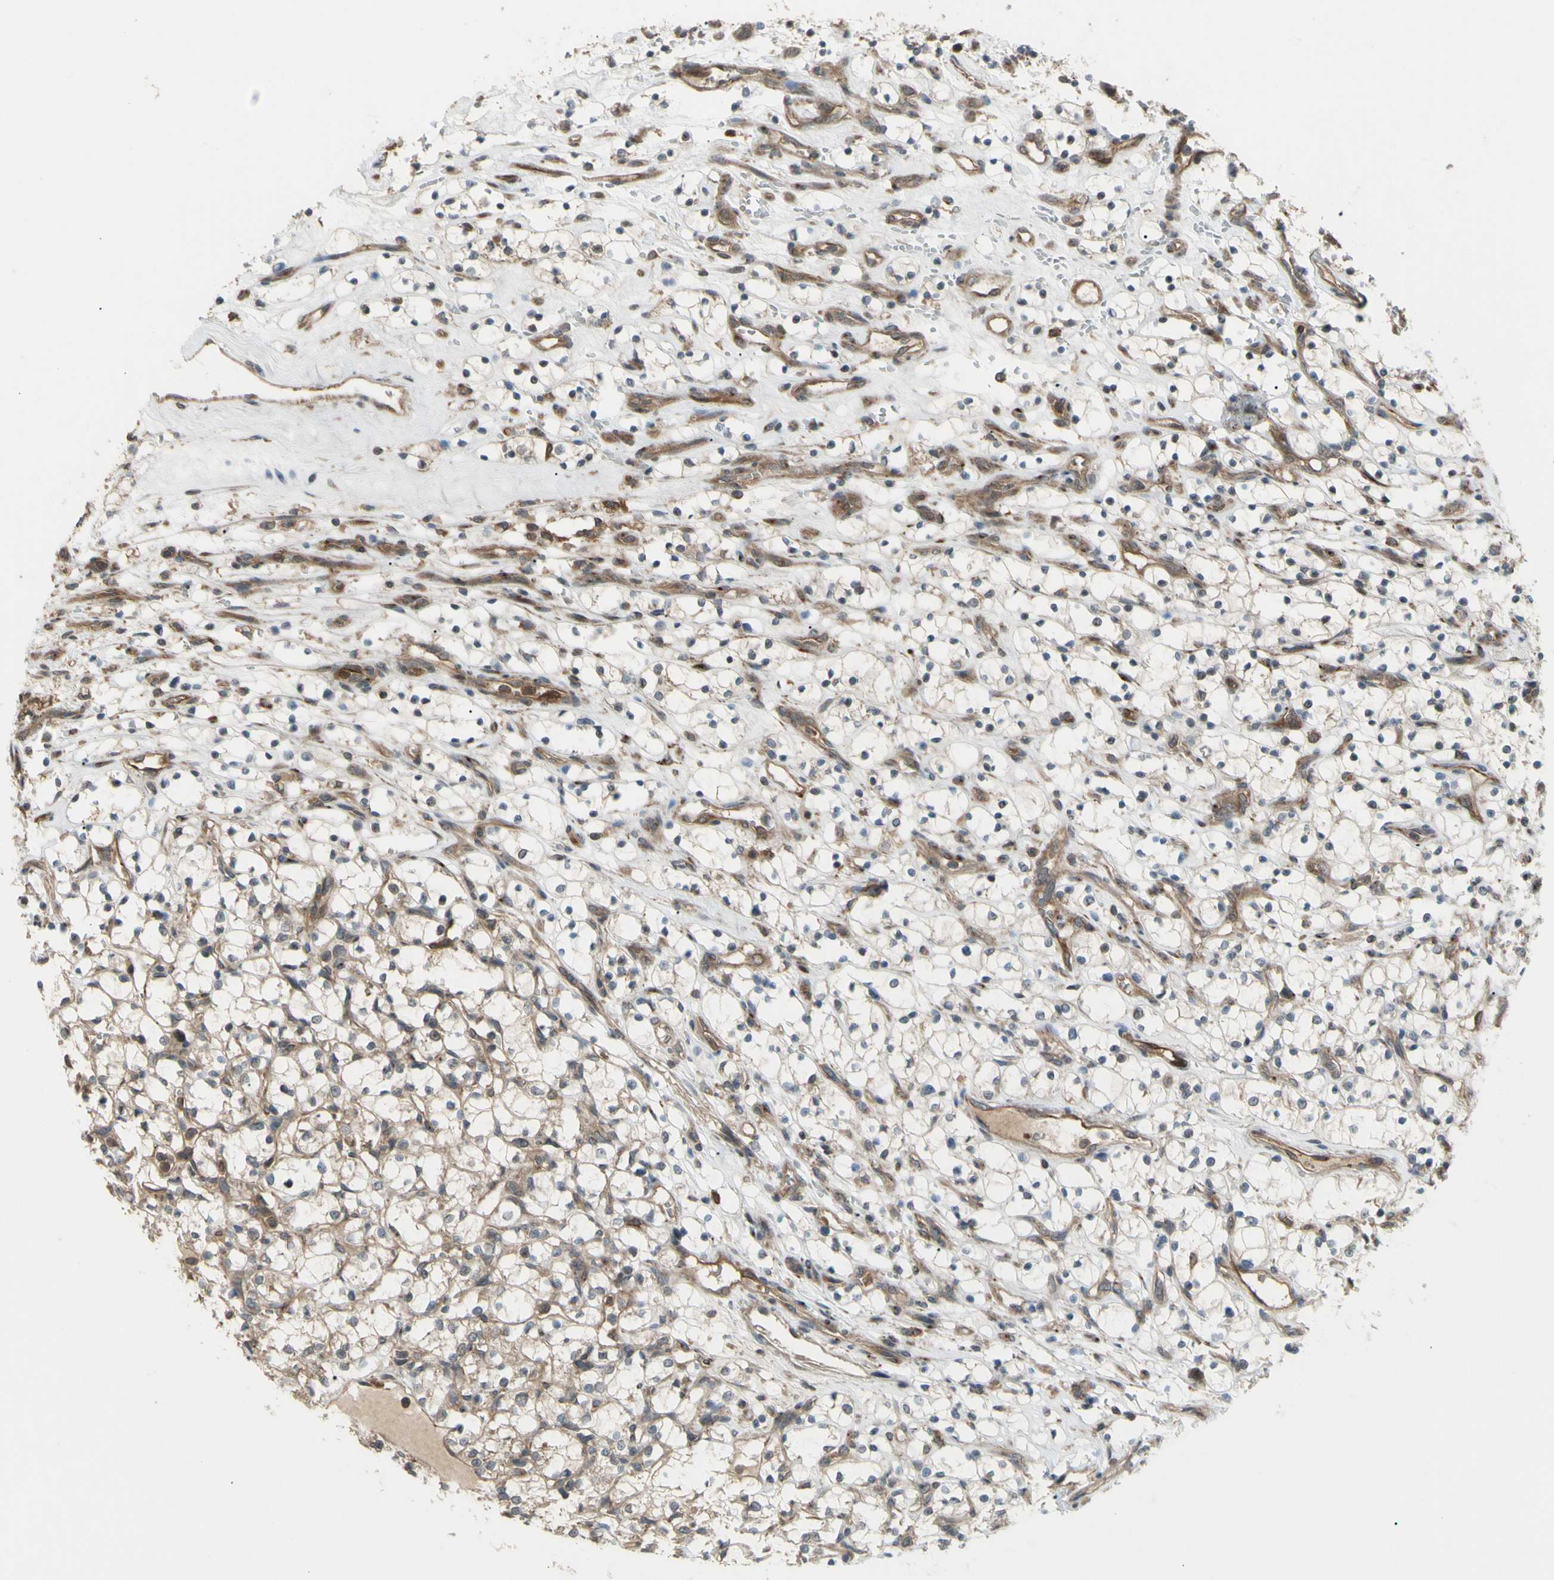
{"staining": {"intensity": "weak", "quantity": "<25%", "location": "cytoplasmic/membranous"}, "tissue": "renal cancer", "cell_type": "Tumor cells", "image_type": "cancer", "snomed": [{"axis": "morphology", "description": "Adenocarcinoma, NOS"}, {"axis": "topography", "description": "Kidney"}], "caption": "Immunohistochemistry (IHC) of human renal cancer exhibits no positivity in tumor cells.", "gene": "FLII", "patient": {"sex": "female", "age": 69}}